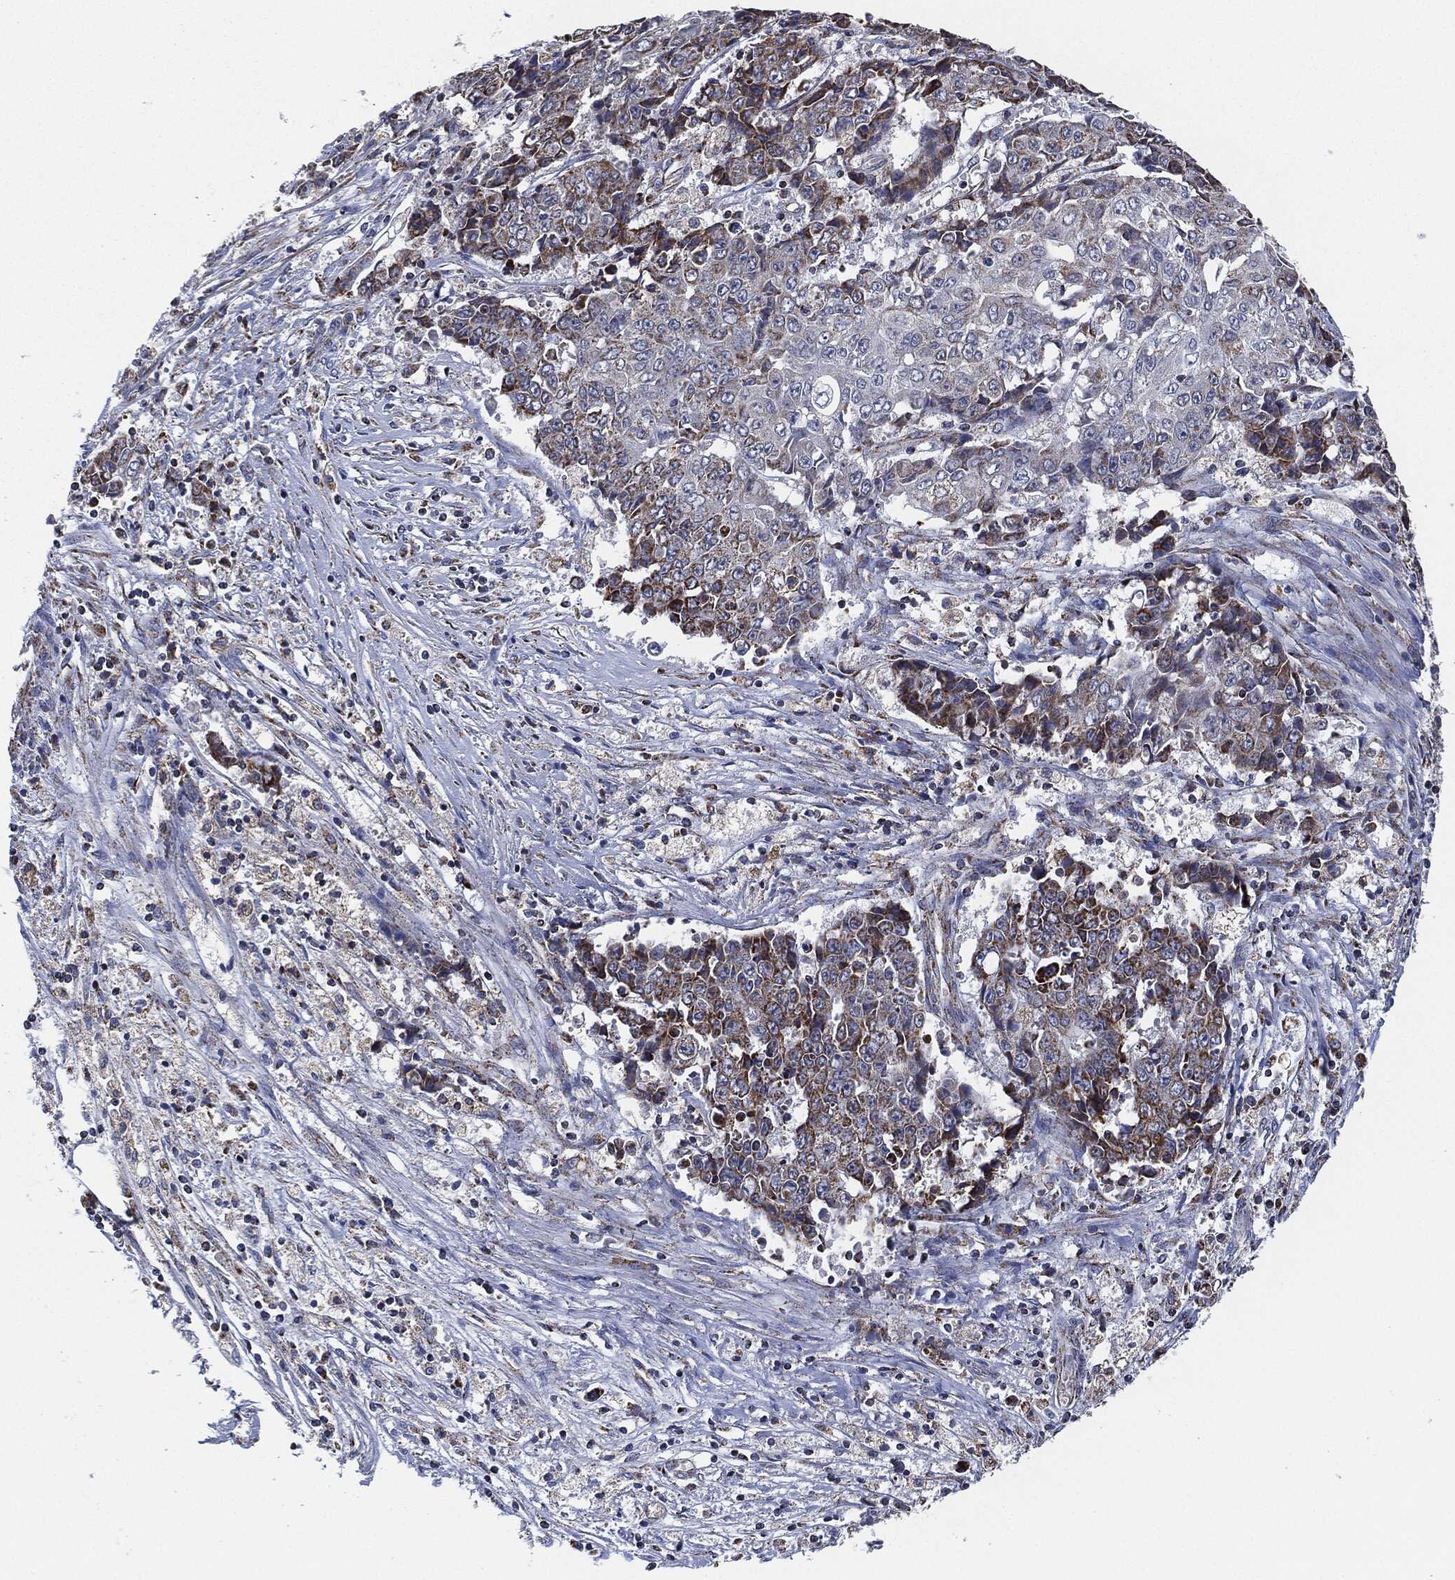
{"staining": {"intensity": "strong", "quantity": "25%-75%", "location": "cytoplasmic/membranous"}, "tissue": "ovarian cancer", "cell_type": "Tumor cells", "image_type": "cancer", "snomed": [{"axis": "morphology", "description": "Carcinoma, endometroid"}, {"axis": "topography", "description": "Ovary"}], "caption": "Strong cytoplasmic/membranous protein staining is identified in about 25%-75% of tumor cells in ovarian cancer. The staining is performed using DAB (3,3'-diaminobenzidine) brown chromogen to label protein expression. The nuclei are counter-stained blue using hematoxylin.", "gene": "NDUFV2", "patient": {"sex": "female", "age": 42}}